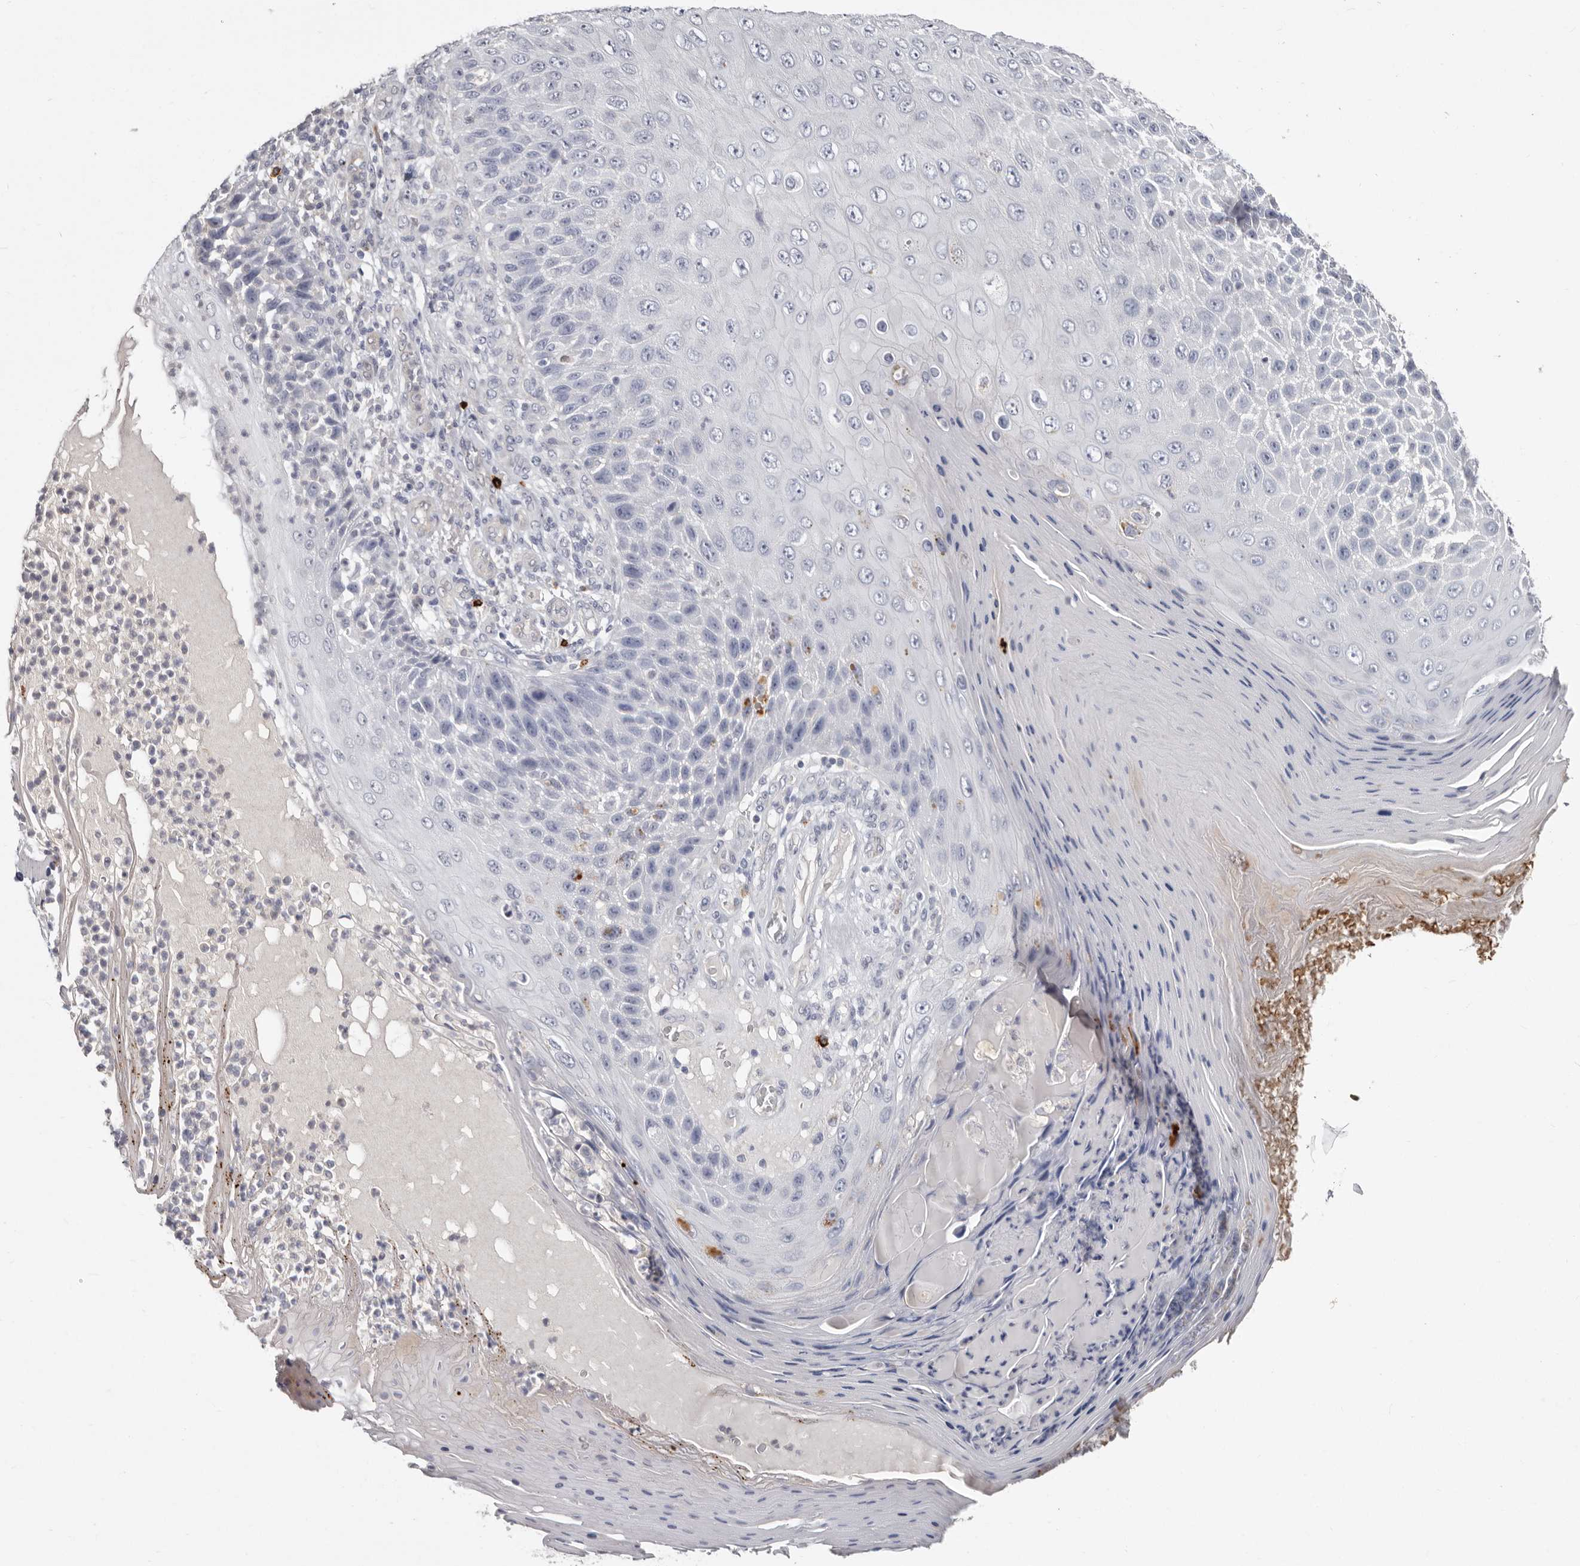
{"staining": {"intensity": "negative", "quantity": "none", "location": "none"}, "tissue": "skin cancer", "cell_type": "Tumor cells", "image_type": "cancer", "snomed": [{"axis": "morphology", "description": "Squamous cell carcinoma, NOS"}, {"axis": "topography", "description": "Skin"}], "caption": "The image shows no significant expression in tumor cells of skin squamous cell carcinoma.", "gene": "PKDCC", "patient": {"sex": "female", "age": 88}}